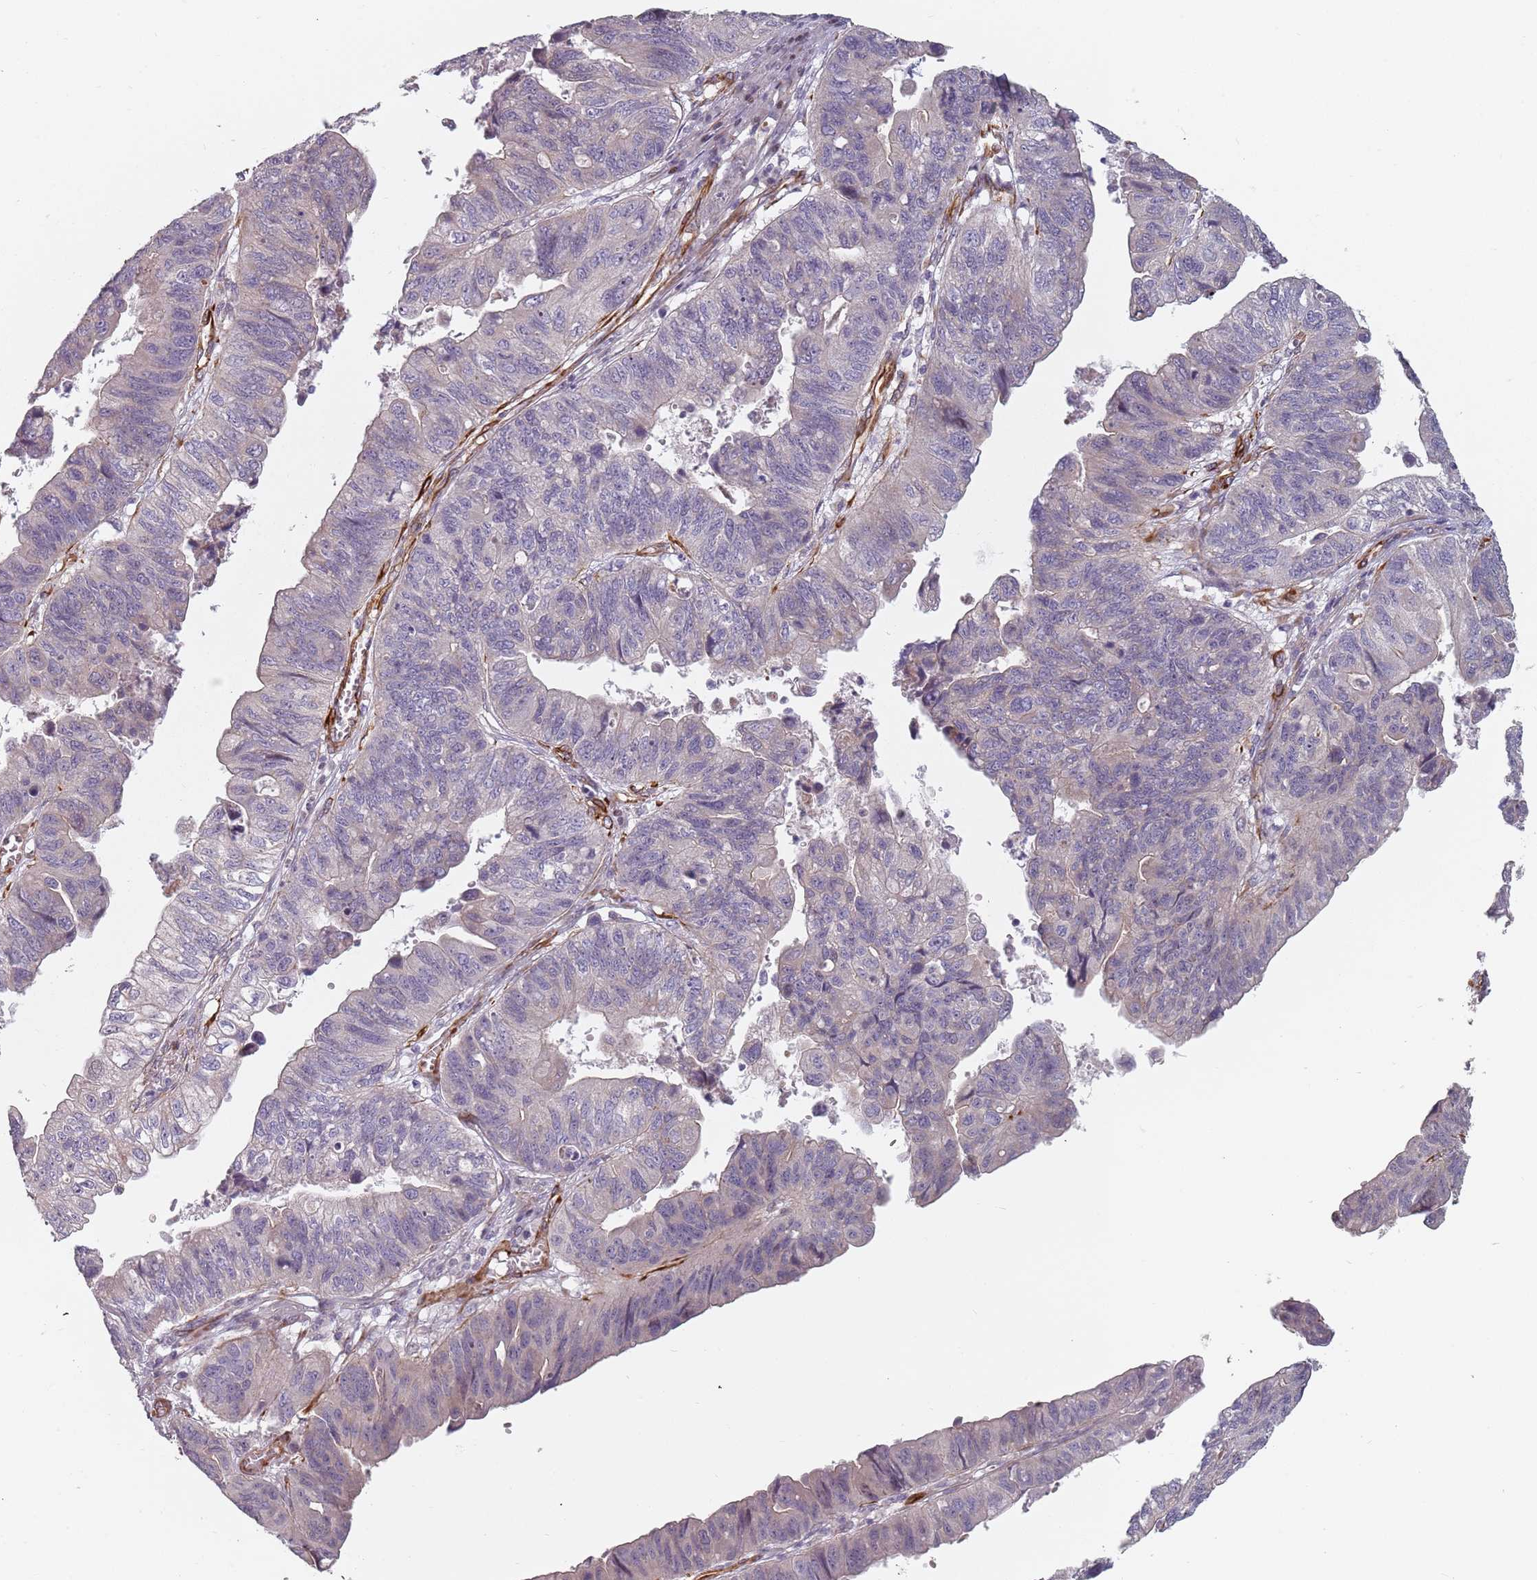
{"staining": {"intensity": "negative", "quantity": "none", "location": "none"}, "tissue": "stomach cancer", "cell_type": "Tumor cells", "image_type": "cancer", "snomed": [{"axis": "morphology", "description": "Adenocarcinoma, NOS"}, {"axis": "topography", "description": "Stomach"}], "caption": "Tumor cells show no significant protein positivity in stomach cancer.", "gene": "GAS2L3", "patient": {"sex": "male", "age": 59}}